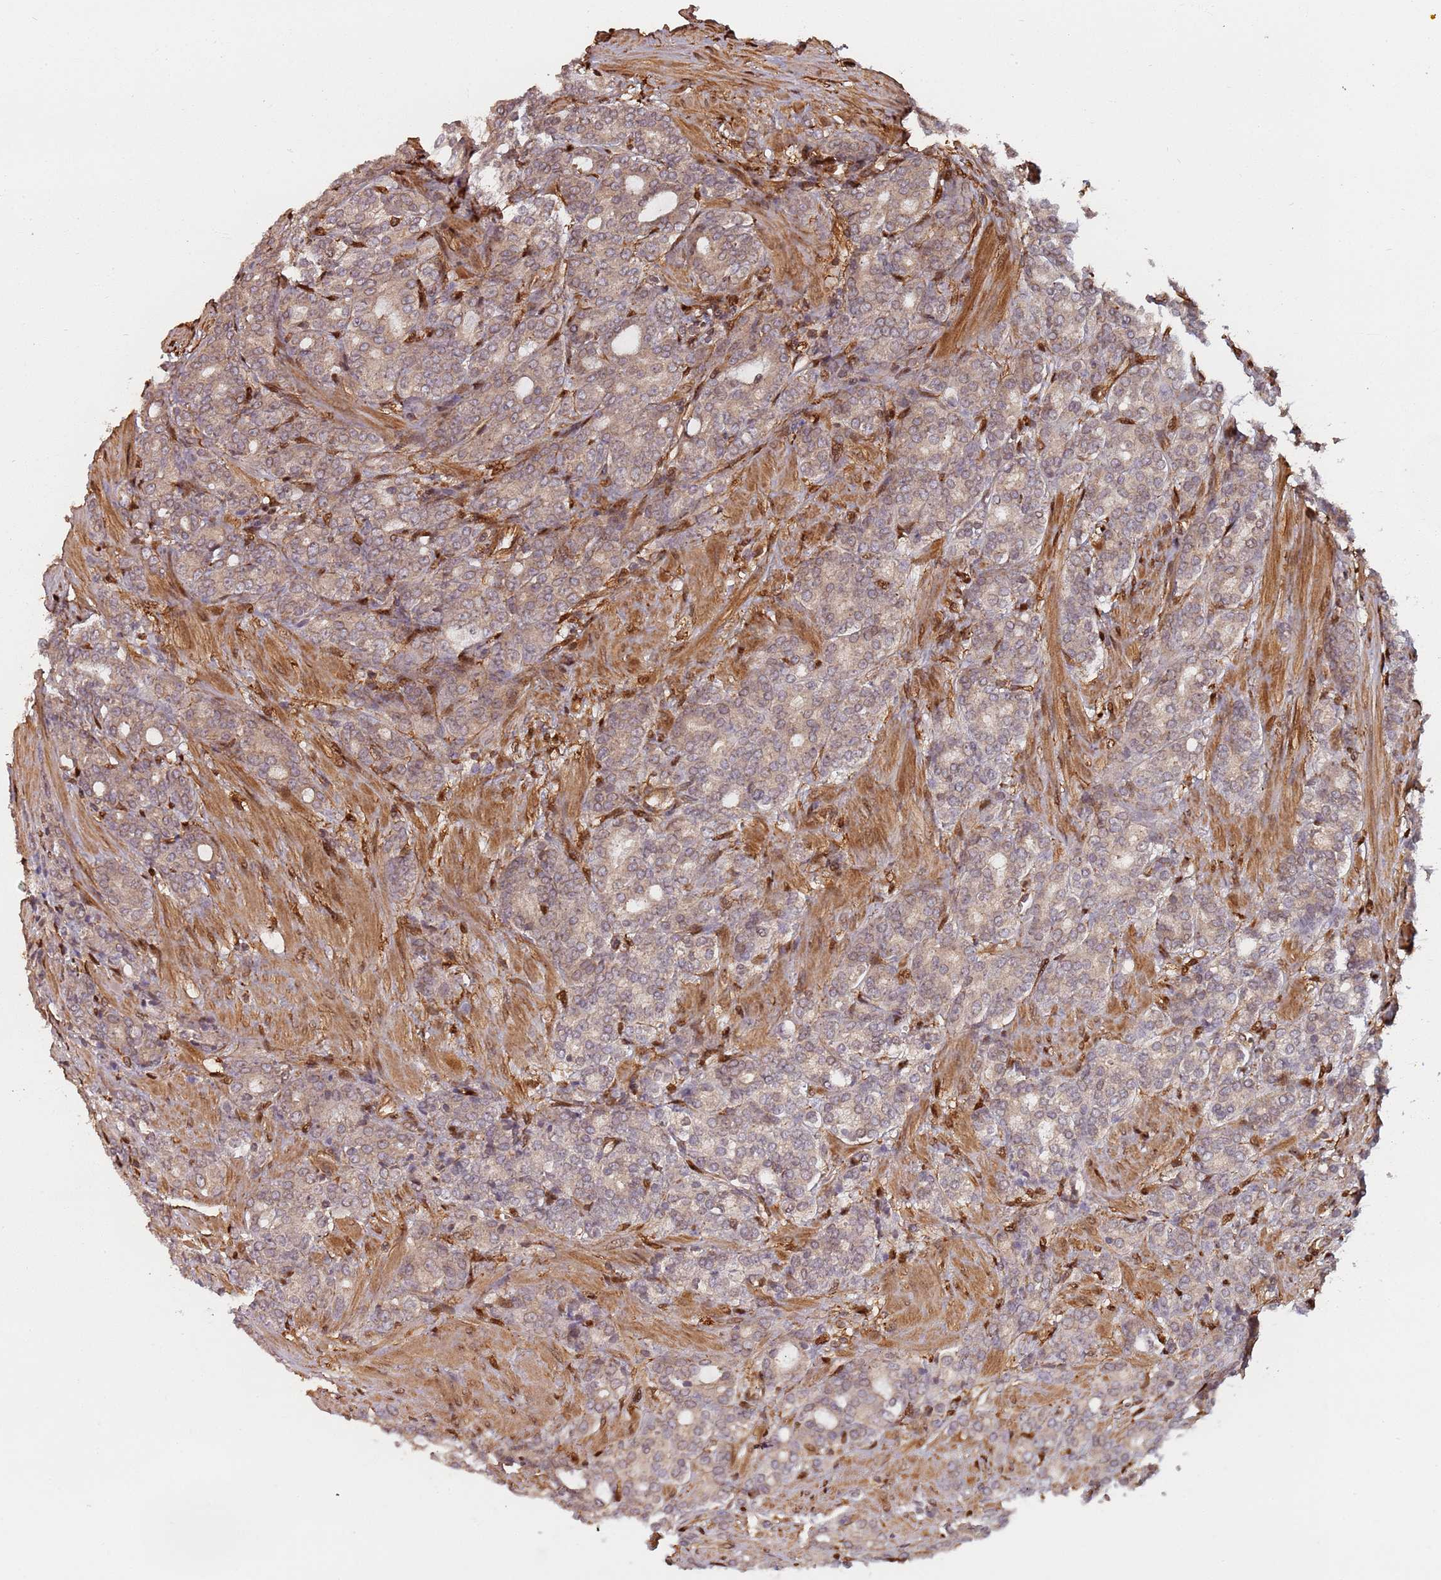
{"staining": {"intensity": "weak", "quantity": "<25%", "location": "cytoplasmic/membranous"}, "tissue": "prostate cancer", "cell_type": "Tumor cells", "image_type": "cancer", "snomed": [{"axis": "morphology", "description": "Adenocarcinoma, High grade"}, {"axis": "topography", "description": "Prostate"}], "caption": "Immunohistochemical staining of human adenocarcinoma (high-grade) (prostate) shows no significant staining in tumor cells.", "gene": "SDCCAG8", "patient": {"sex": "male", "age": 62}}